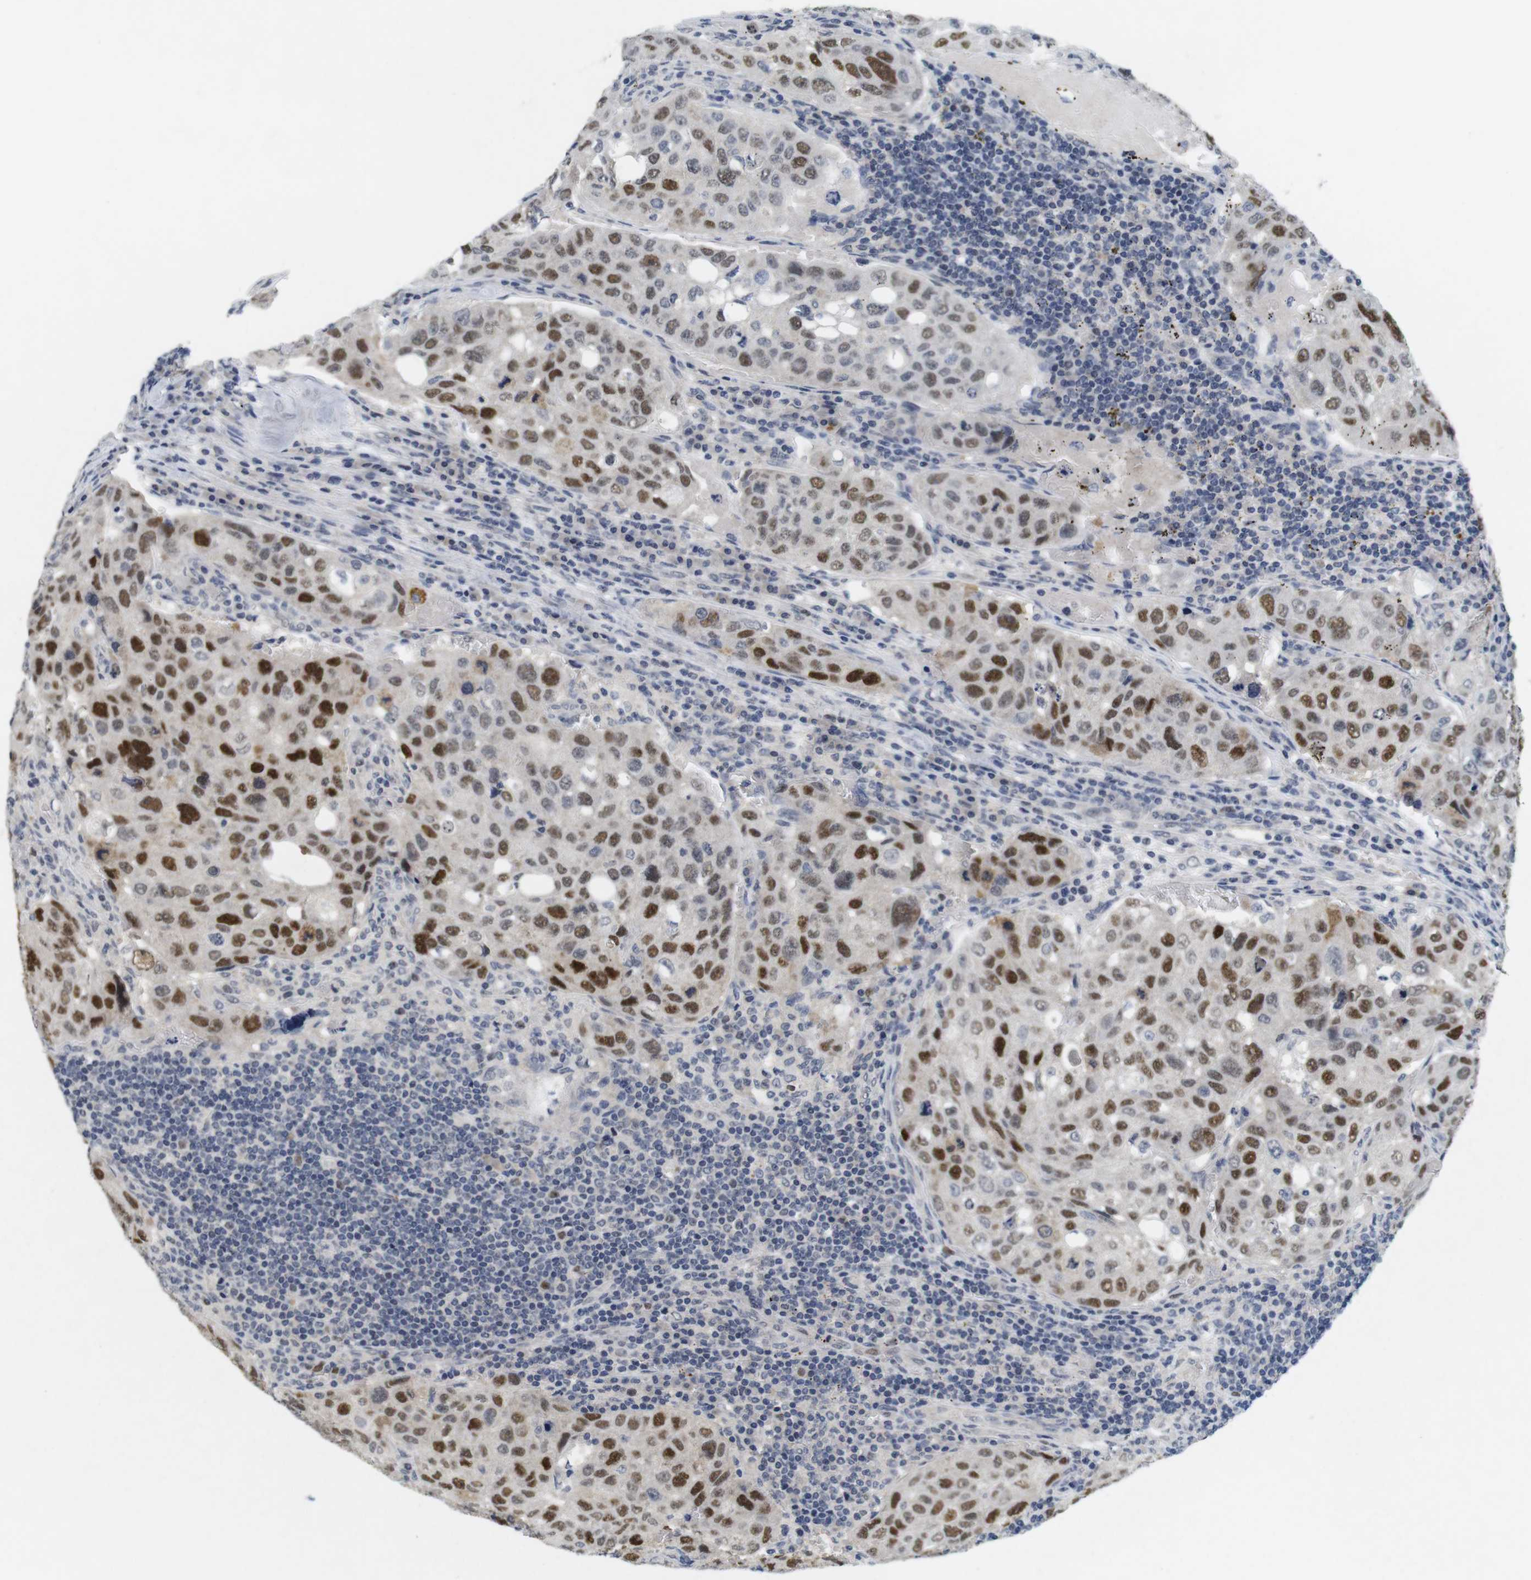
{"staining": {"intensity": "strong", "quantity": ">75%", "location": "nuclear"}, "tissue": "urothelial cancer", "cell_type": "Tumor cells", "image_type": "cancer", "snomed": [{"axis": "morphology", "description": "Urothelial carcinoma, High grade"}, {"axis": "topography", "description": "Lymph node"}, {"axis": "topography", "description": "Urinary bladder"}], "caption": "Immunohistochemical staining of human urothelial cancer exhibits high levels of strong nuclear positivity in approximately >75% of tumor cells.", "gene": "SKP2", "patient": {"sex": "male", "age": 51}}